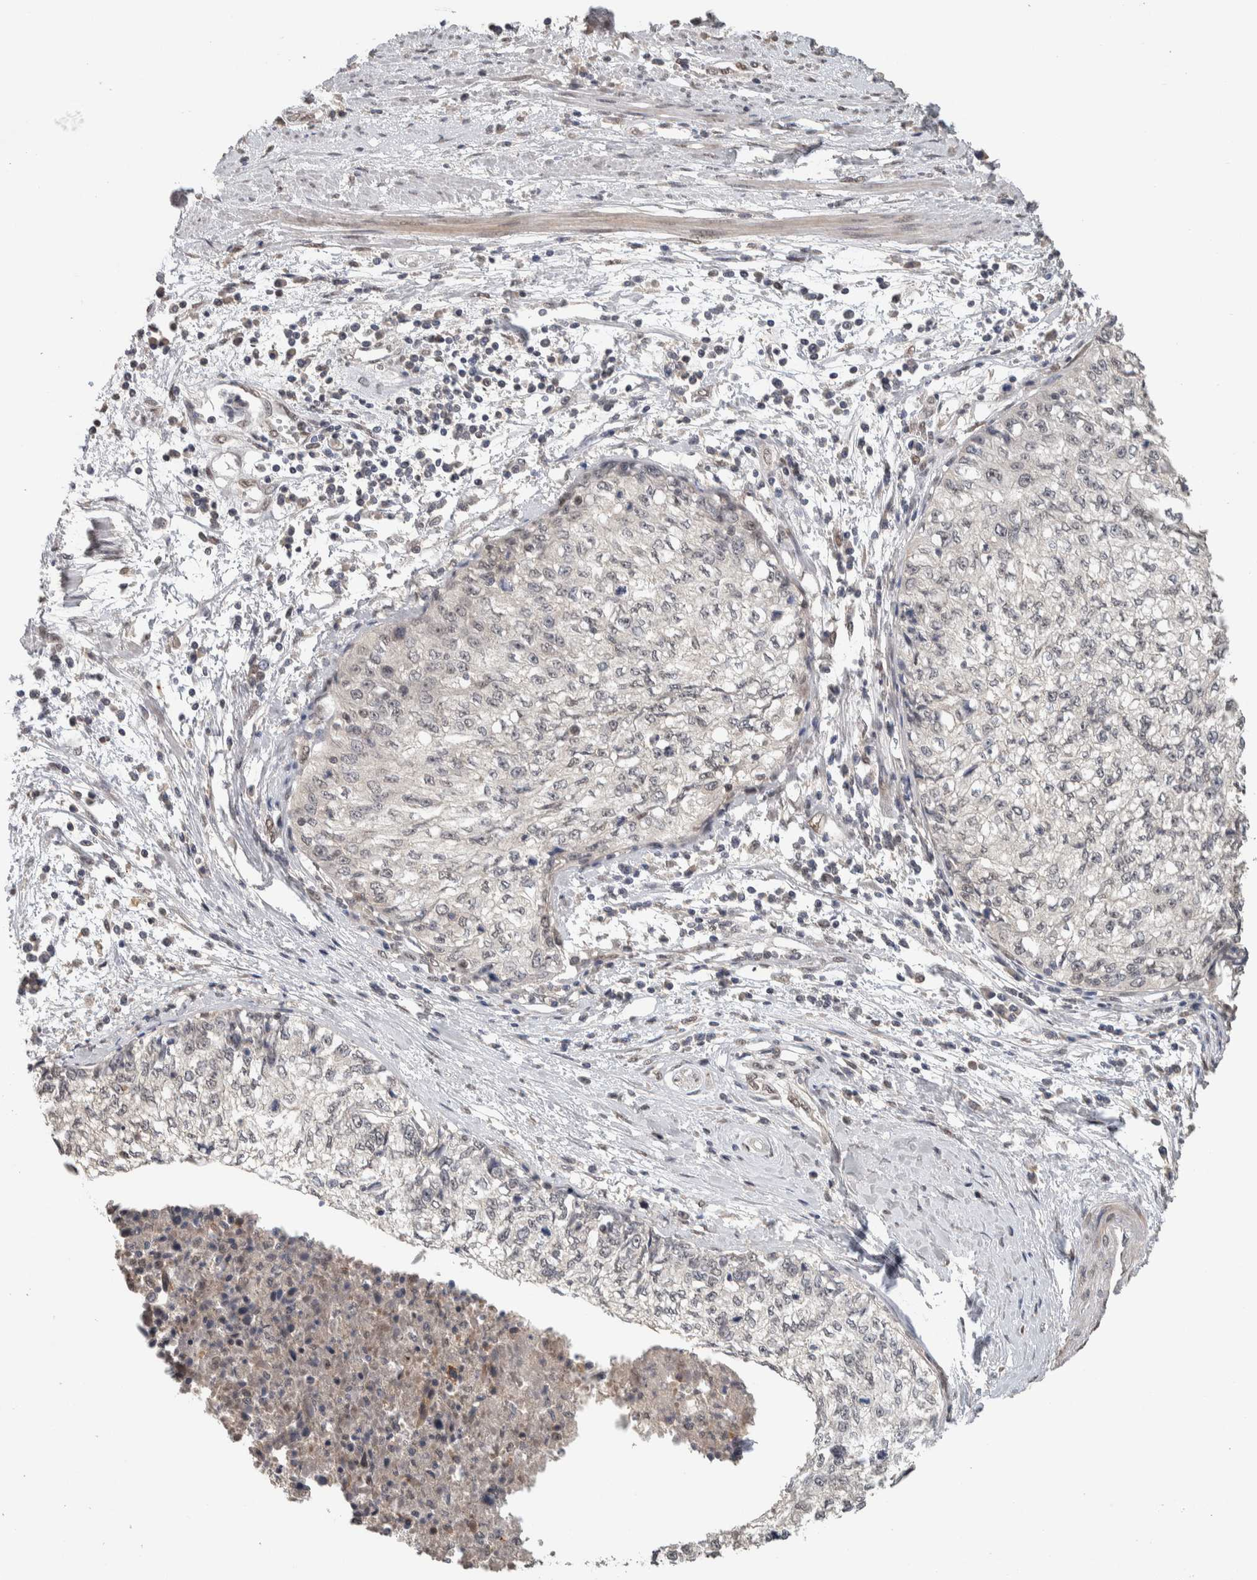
{"staining": {"intensity": "negative", "quantity": "none", "location": "none"}, "tissue": "cervical cancer", "cell_type": "Tumor cells", "image_type": "cancer", "snomed": [{"axis": "morphology", "description": "Squamous cell carcinoma, NOS"}, {"axis": "topography", "description": "Cervix"}], "caption": "Human squamous cell carcinoma (cervical) stained for a protein using immunohistochemistry shows no staining in tumor cells.", "gene": "CYSRT1", "patient": {"sex": "female", "age": 57}}